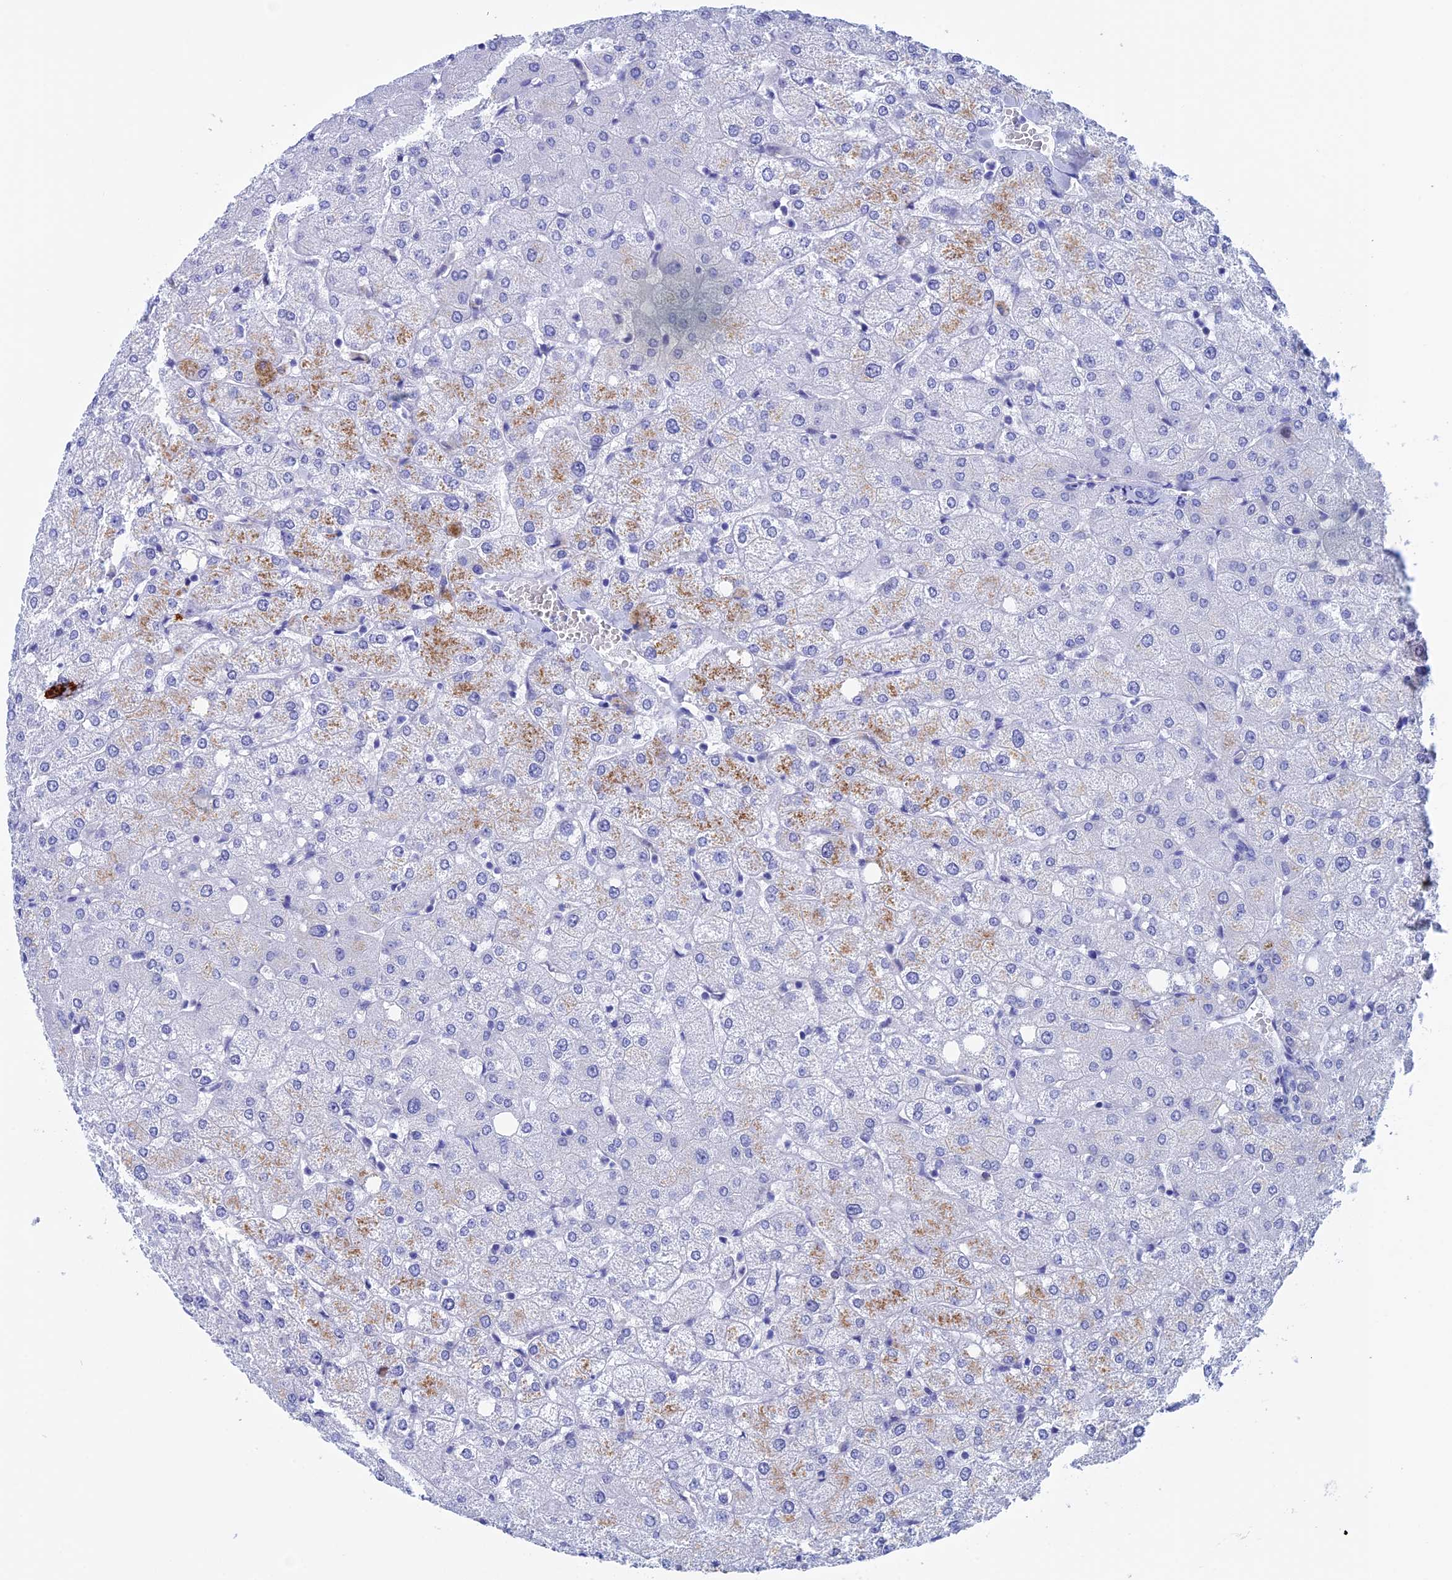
{"staining": {"intensity": "negative", "quantity": "none", "location": "none"}, "tissue": "liver", "cell_type": "Cholangiocytes", "image_type": "normal", "snomed": [{"axis": "morphology", "description": "Normal tissue, NOS"}, {"axis": "topography", "description": "Liver"}], "caption": "DAB (3,3'-diaminobenzidine) immunohistochemical staining of normal human liver demonstrates no significant positivity in cholangiocytes.", "gene": "WDR83", "patient": {"sex": "female", "age": 54}}